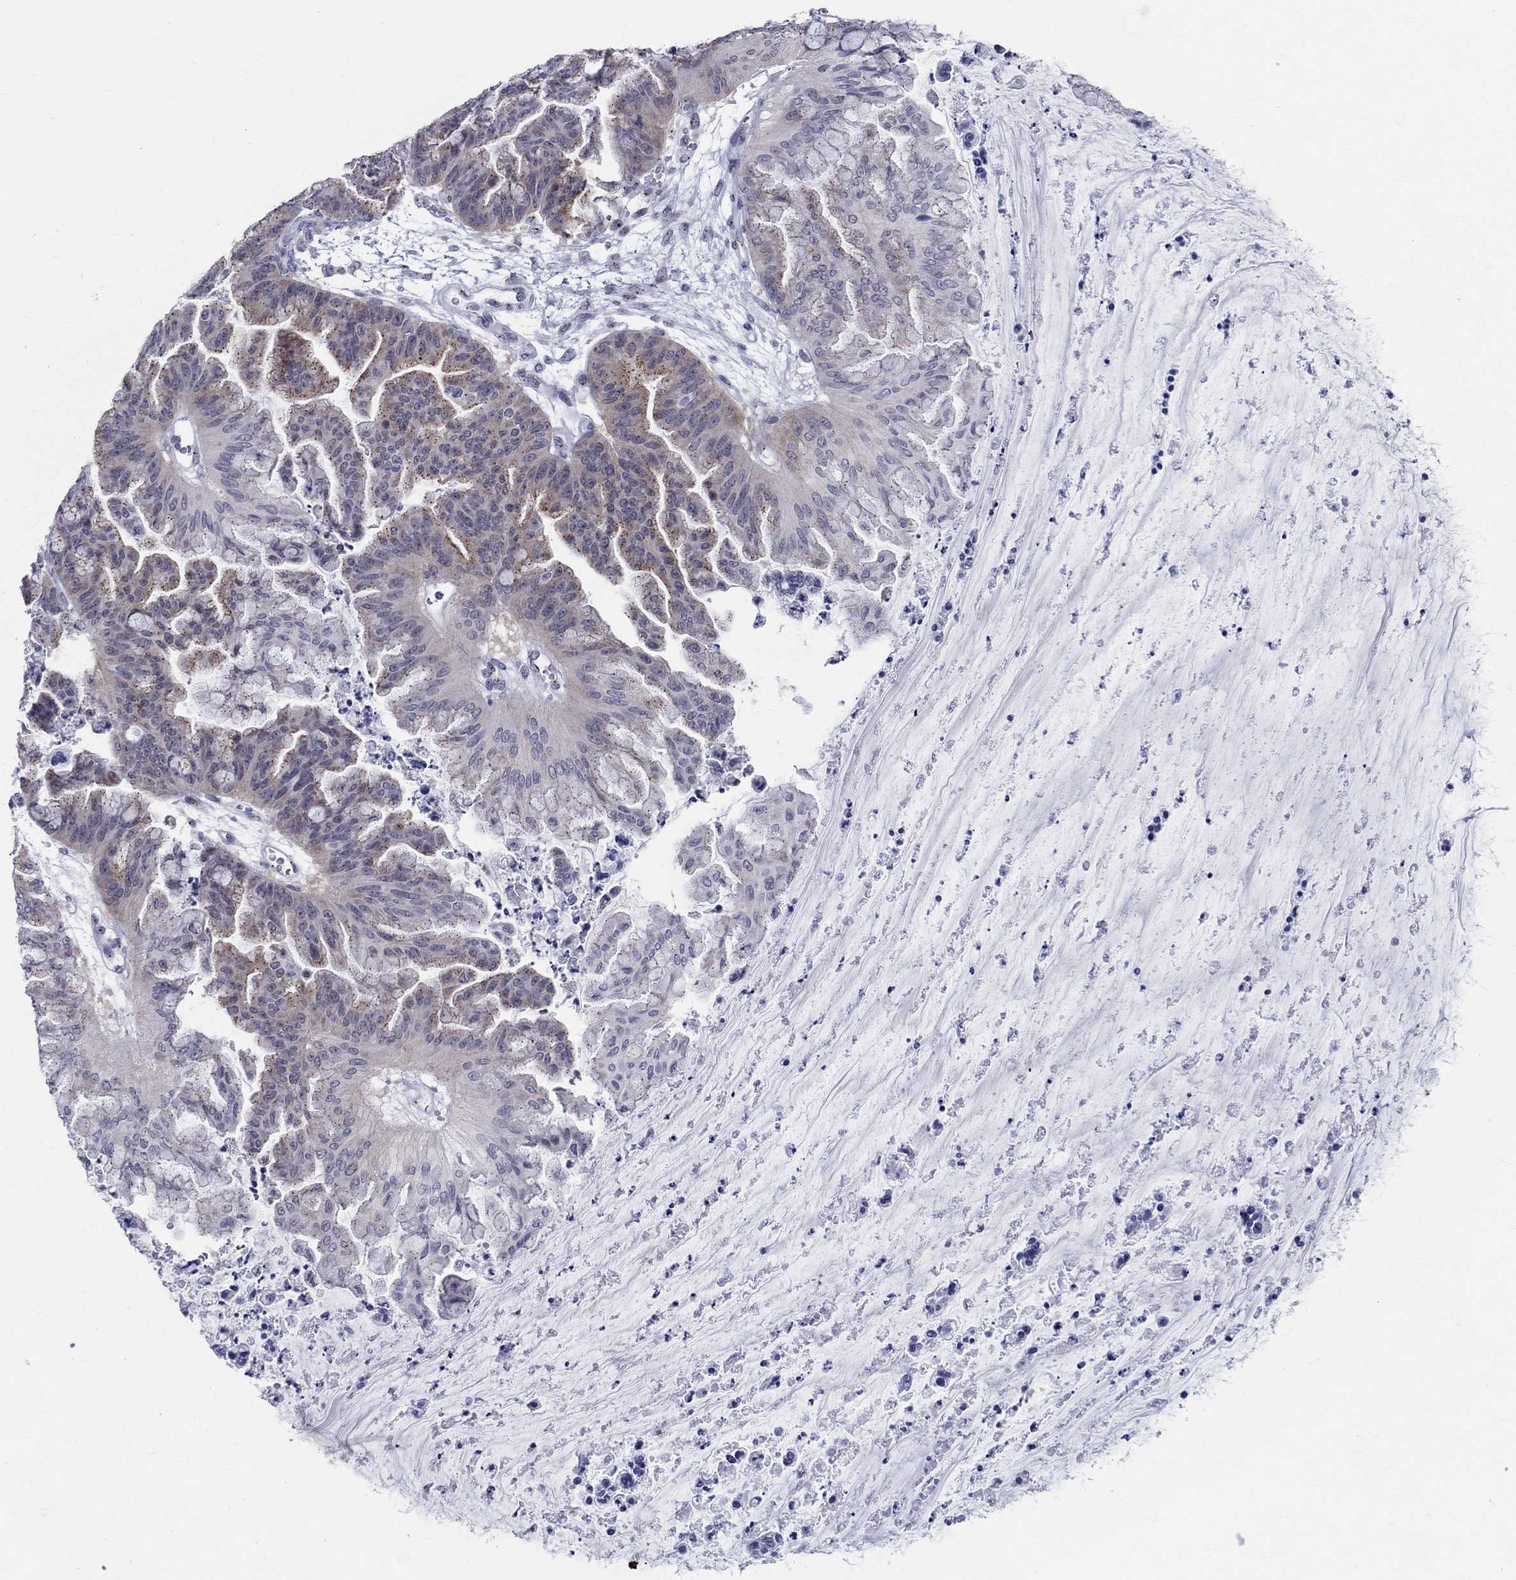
{"staining": {"intensity": "moderate", "quantity": "<25%", "location": "cytoplasmic/membranous"}, "tissue": "ovarian cancer", "cell_type": "Tumor cells", "image_type": "cancer", "snomed": [{"axis": "morphology", "description": "Cystadenocarcinoma, mucinous, NOS"}, {"axis": "topography", "description": "Ovary"}], "caption": "High-magnification brightfield microscopy of ovarian mucinous cystadenocarcinoma stained with DAB (brown) and counterstained with hematoxylin (blue). tumor cells exhibit moderate cytoplasmic/membranous staining is seen in approximately<25% of cells.", "gene": "CEP43", "patient": {"sex": "female", "age": 67}}